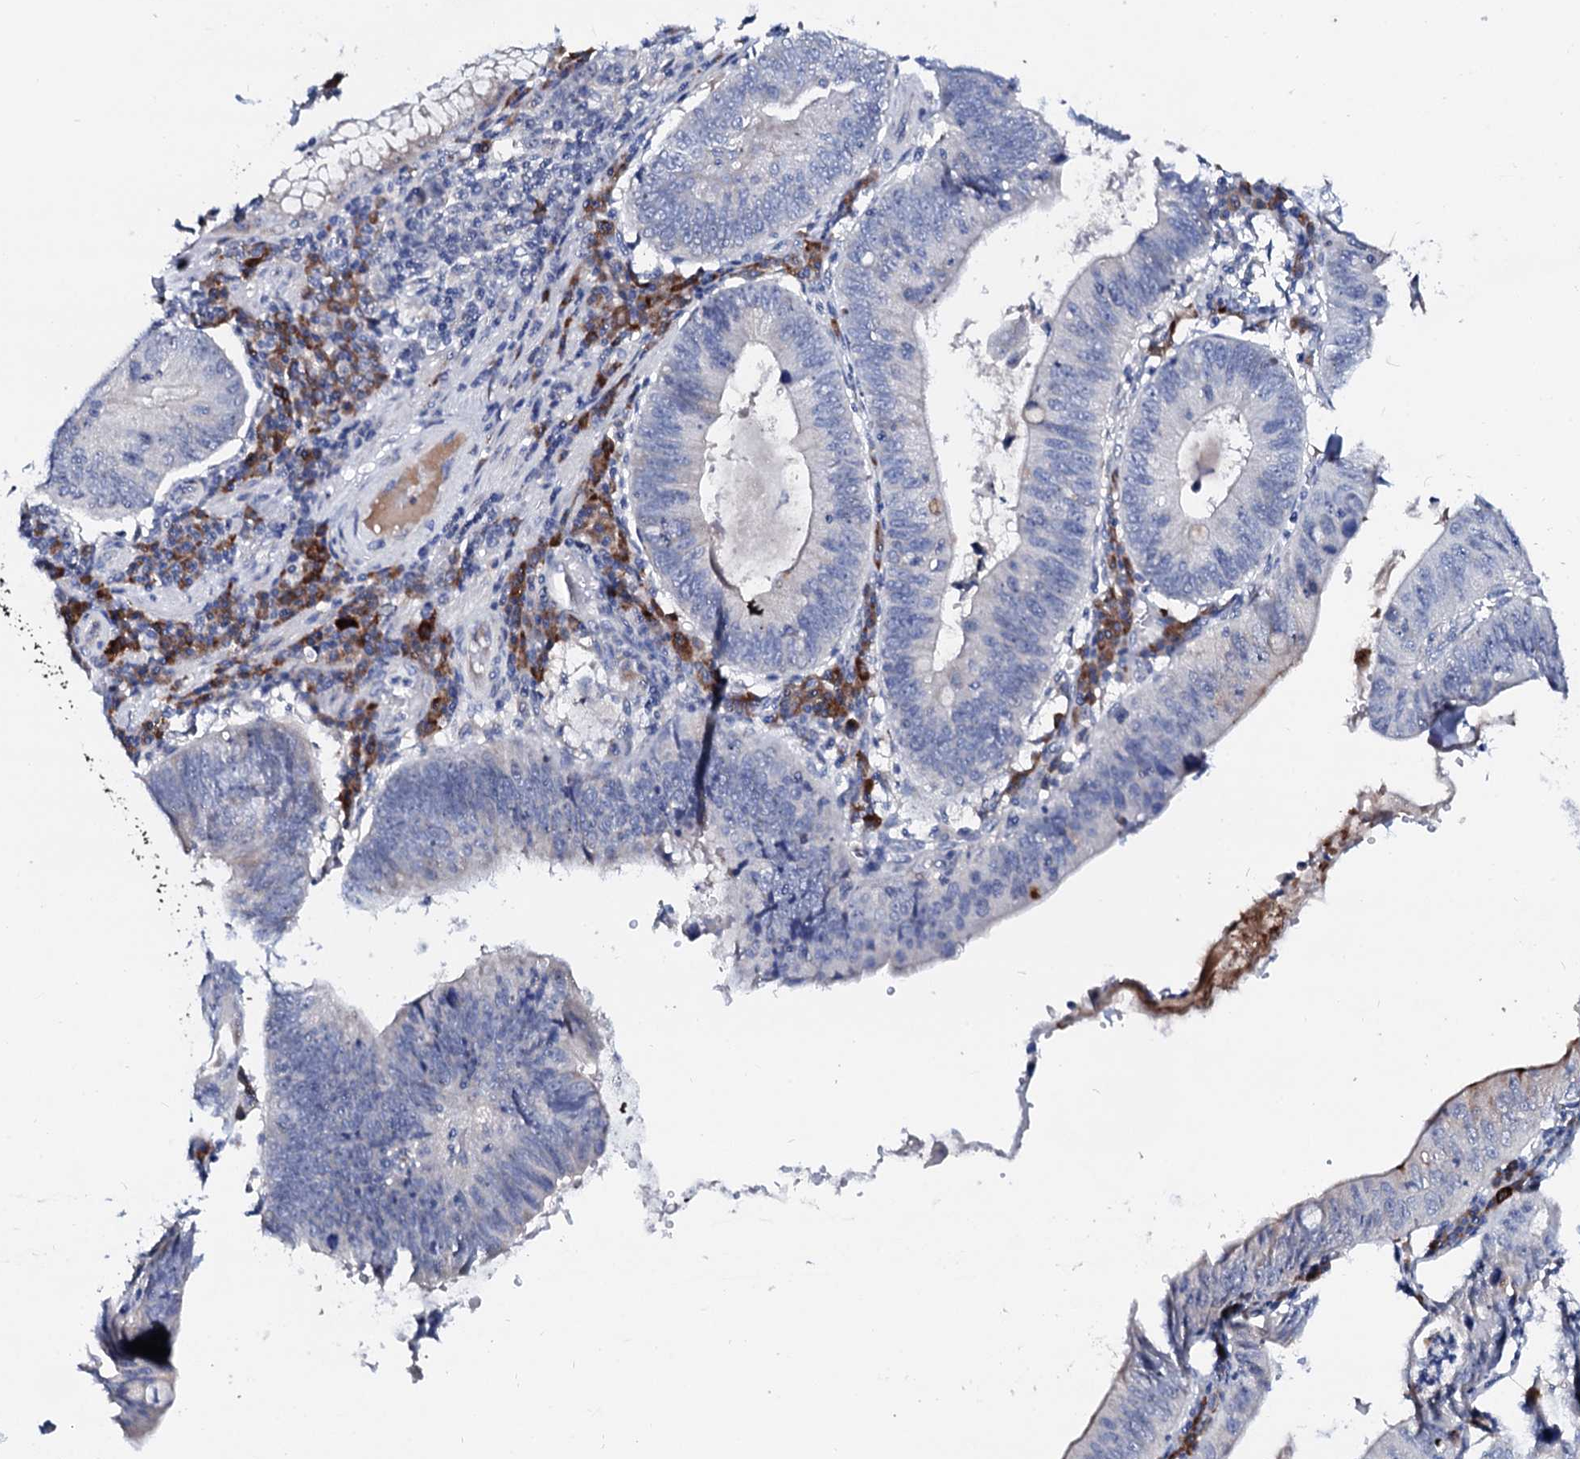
{"staining": {"intensity": "negative", "quantity": "none", "location": "none"}, "tissue": "stomach cancer", "cell_type": "Tumor cells", "image_type": "cancer", "snomed": [{"axis": "morphology", "description": "Adenocarcinoma, NOS"}, {"axis": "topography", "description": "Stomach"}], "caption": "A micrograph of adenocarcinoma (stomach) stained for a protein exhibits no brown staining in tumor cells.", "gene": "BTBD16", "patient": {"sex": "male", "age": 59}}